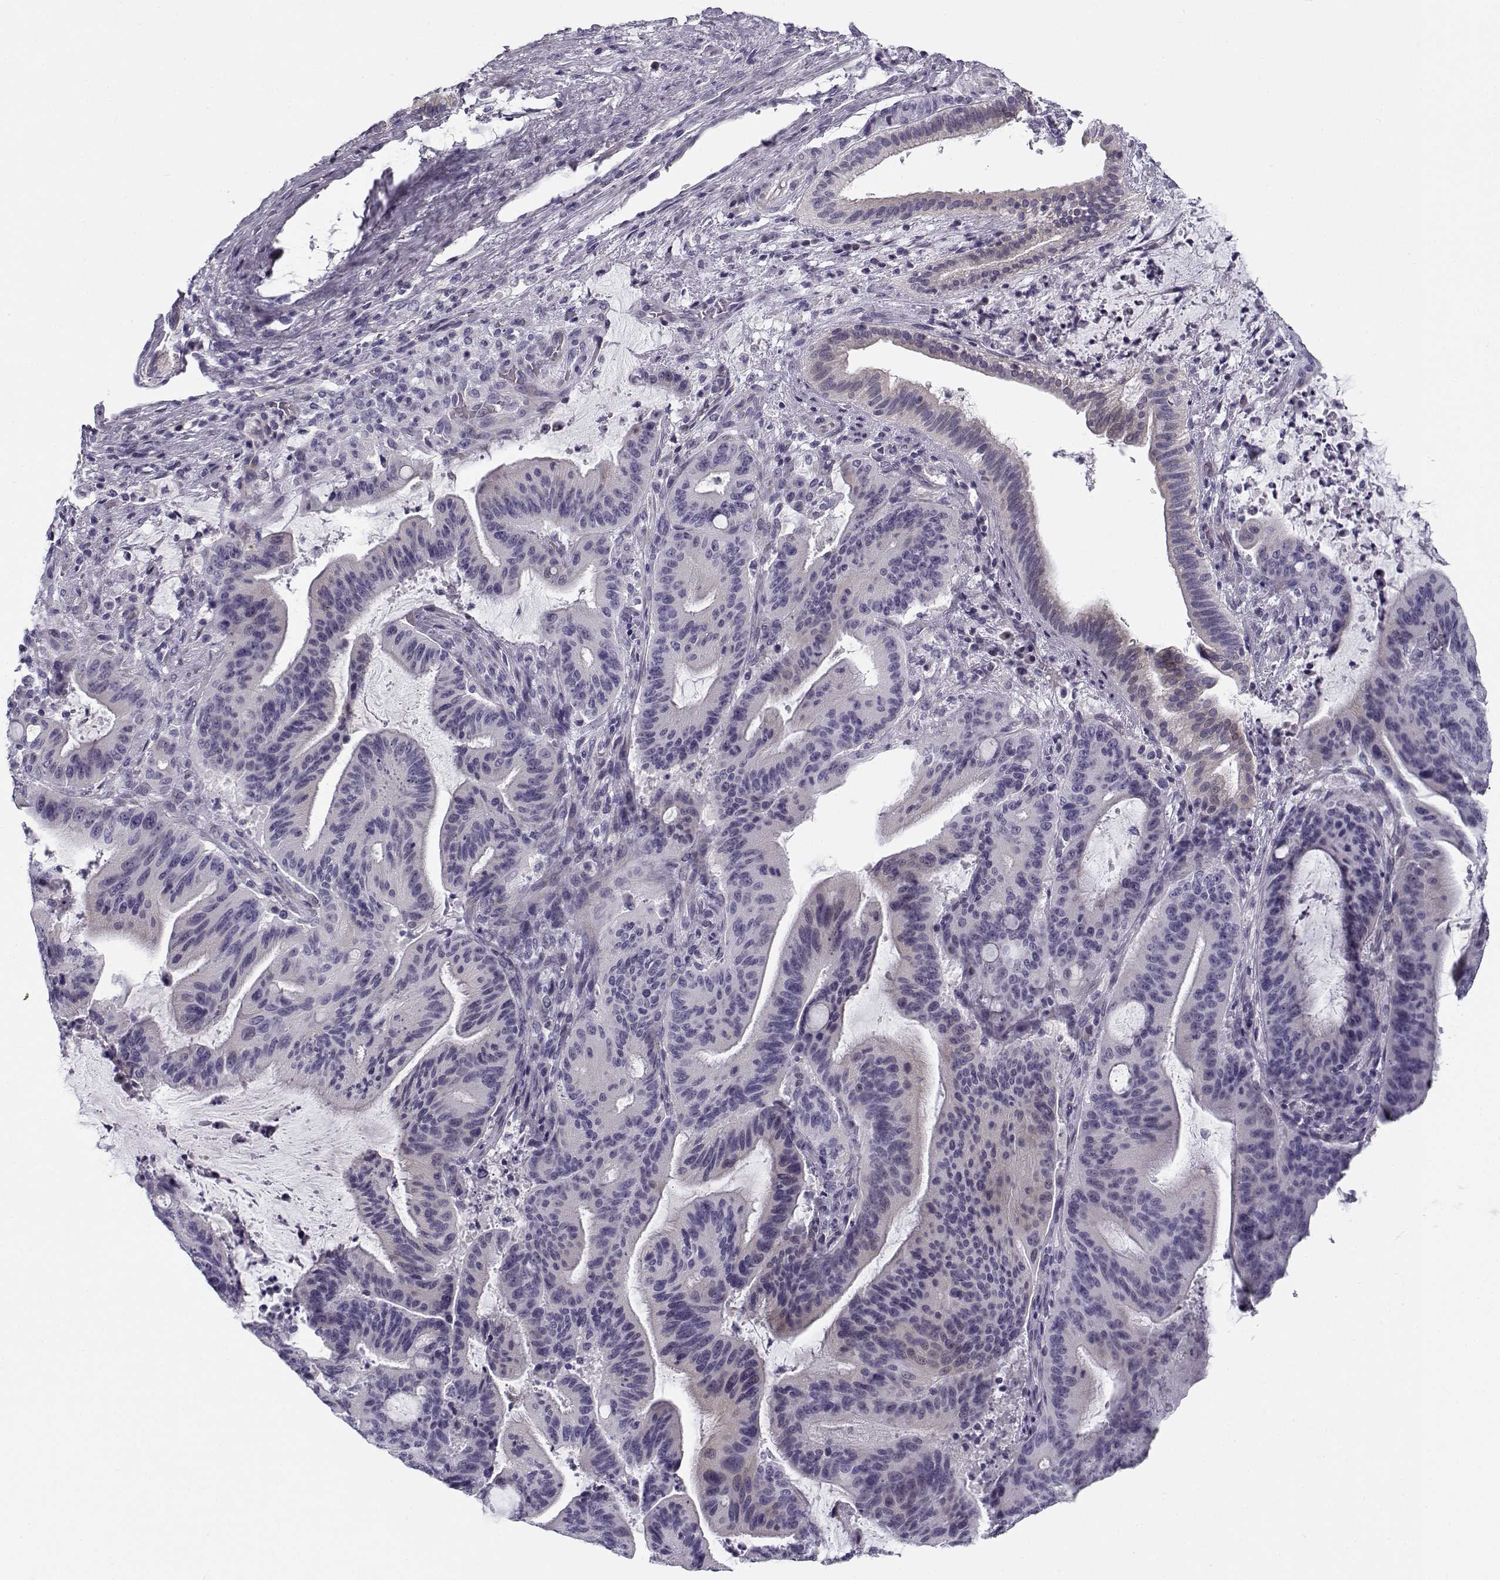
{"staining": {"intensity": "negative", "quantity": "none", "location": "none"}, "tissue": "liver cancer", "cell_type": "Tumor cells", "image_type": "cancer", "snomed": [{"axis": "morphology", "description": "Cholangiocarcinoma"}, {"axis": "topography", "description": "Liver"}], "caption": "An image of human liver cancer is negative for staining in tumor cells.", "gene": "CREB3L3", "patient": {"sex": "female", "age": 73}}